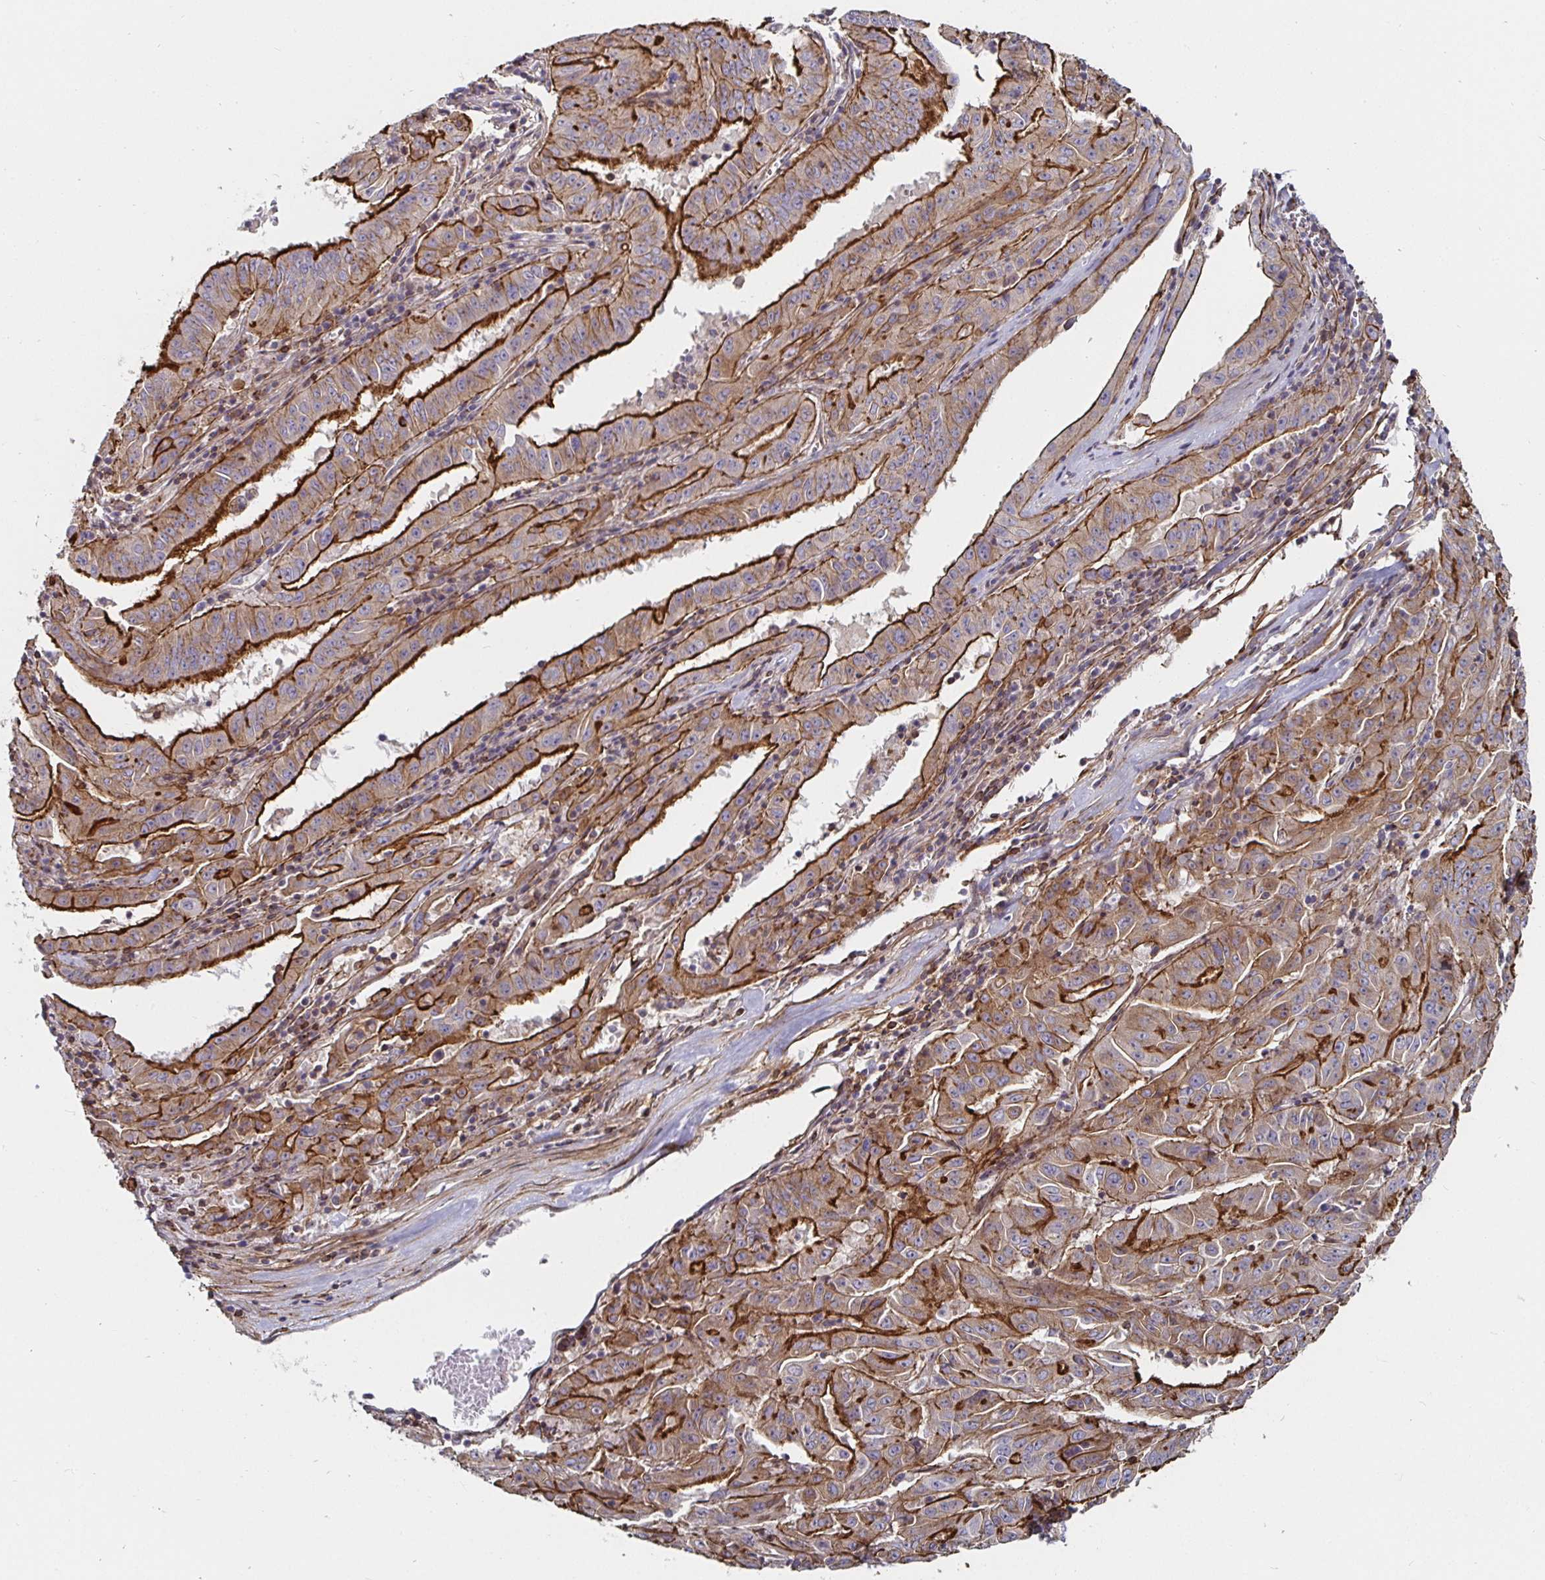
{"staining": {"intensity": "strong", "quantity": ">75%", "location": "cytoplasmic/membranous"}, "tissue": "pancreatic cancer", "cell_type": "Tumor cells", "image_type": "cancer", "snomed": [{"axis": "morphology", "description": "Adenocarcinoma, NOS"}, {"axis": "topography", "description": "Pancreas"}], "caption": "This histopathology image exhibits immunohistochemistry staining of human pancreatic cancer (adenocarcinoma), with high strong cytoplasmic/membranous positivity in about >75% of tumor cells.", "gene": "GJA4", "patient": {"sex": "male", "age": 63}}